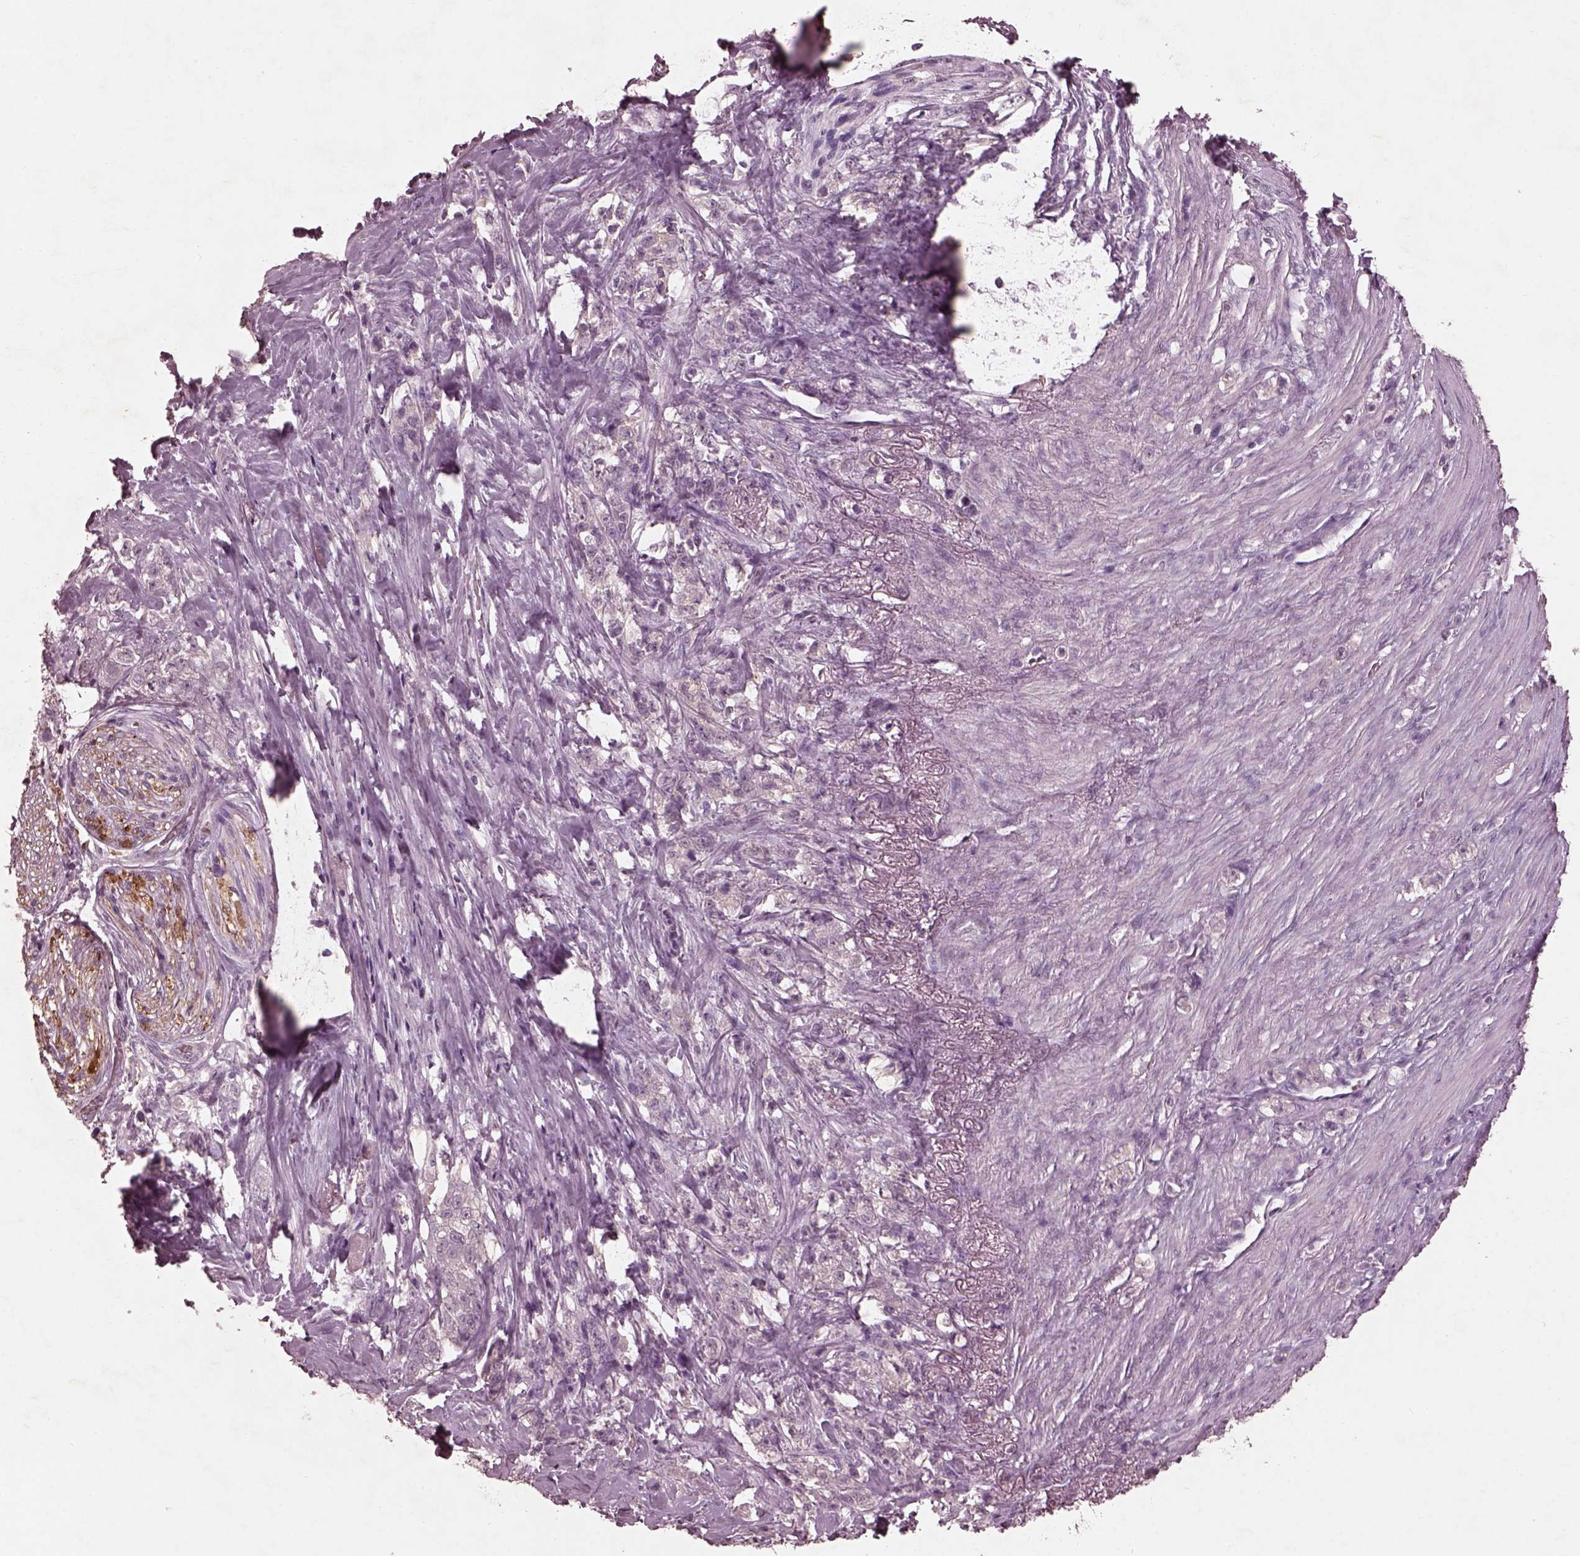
{"staining": {"intensity": "negative", "quantity": "none", "location": "none"}, "tissue": "stomach cancer", "cell_type": "Tumor cells", "image_type": "cancer", "snomed": [{"axis": "morphology", "description": "Adenocarcinoma, NOS"}, {"axis": "topography", "description": "Stomach, lower"}], "caption": "The photomicrograph exhibits no significant expression in tumor cells of stomach cancer.", "gene": "FRRS1L", "patient": {"sex": "male", "age": 88}}